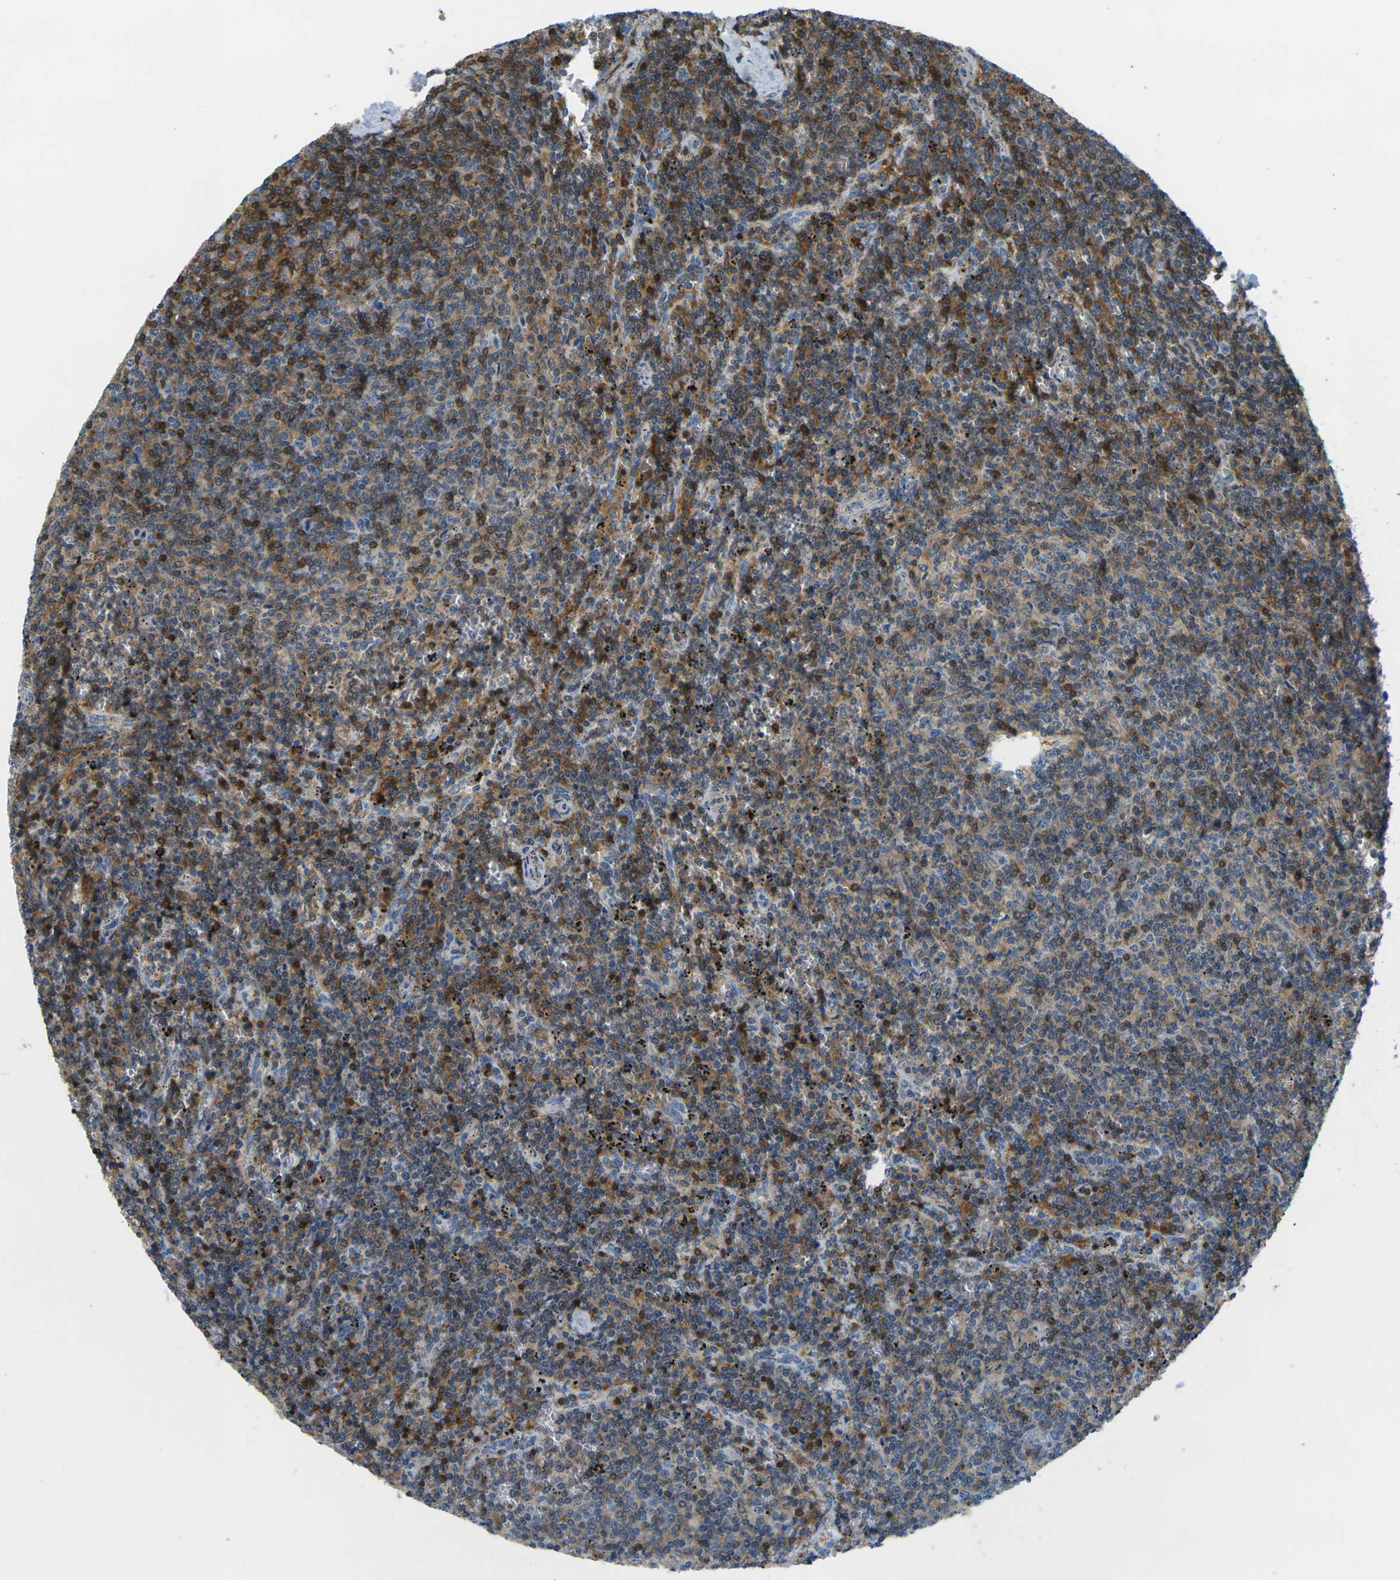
{"staining": {"intensity": "moderate", "quantity": "25%-75%", "location": "cytoplasmic/membranous,nuclear"}, "tissue": "lymphoma", "cell_type": "Tumor cells", "image_type": "cancer", "snomed": [{"axis": "morphology", "description": "Malignant lymphoma, non-Hodgkin's type, Low grade"}, {"axis": "topography", "description": "Spleen"}], "caption": "This is a photomicrograph of IHC staining of malignant lymphoma, non-Hodgkin's type (low-grade), which shows moderate staining in the cytoplasmic/membranous and nuclear of tumor cells.", "gene": "LASP1", "patient": {"sex": "female", "age": 50}}